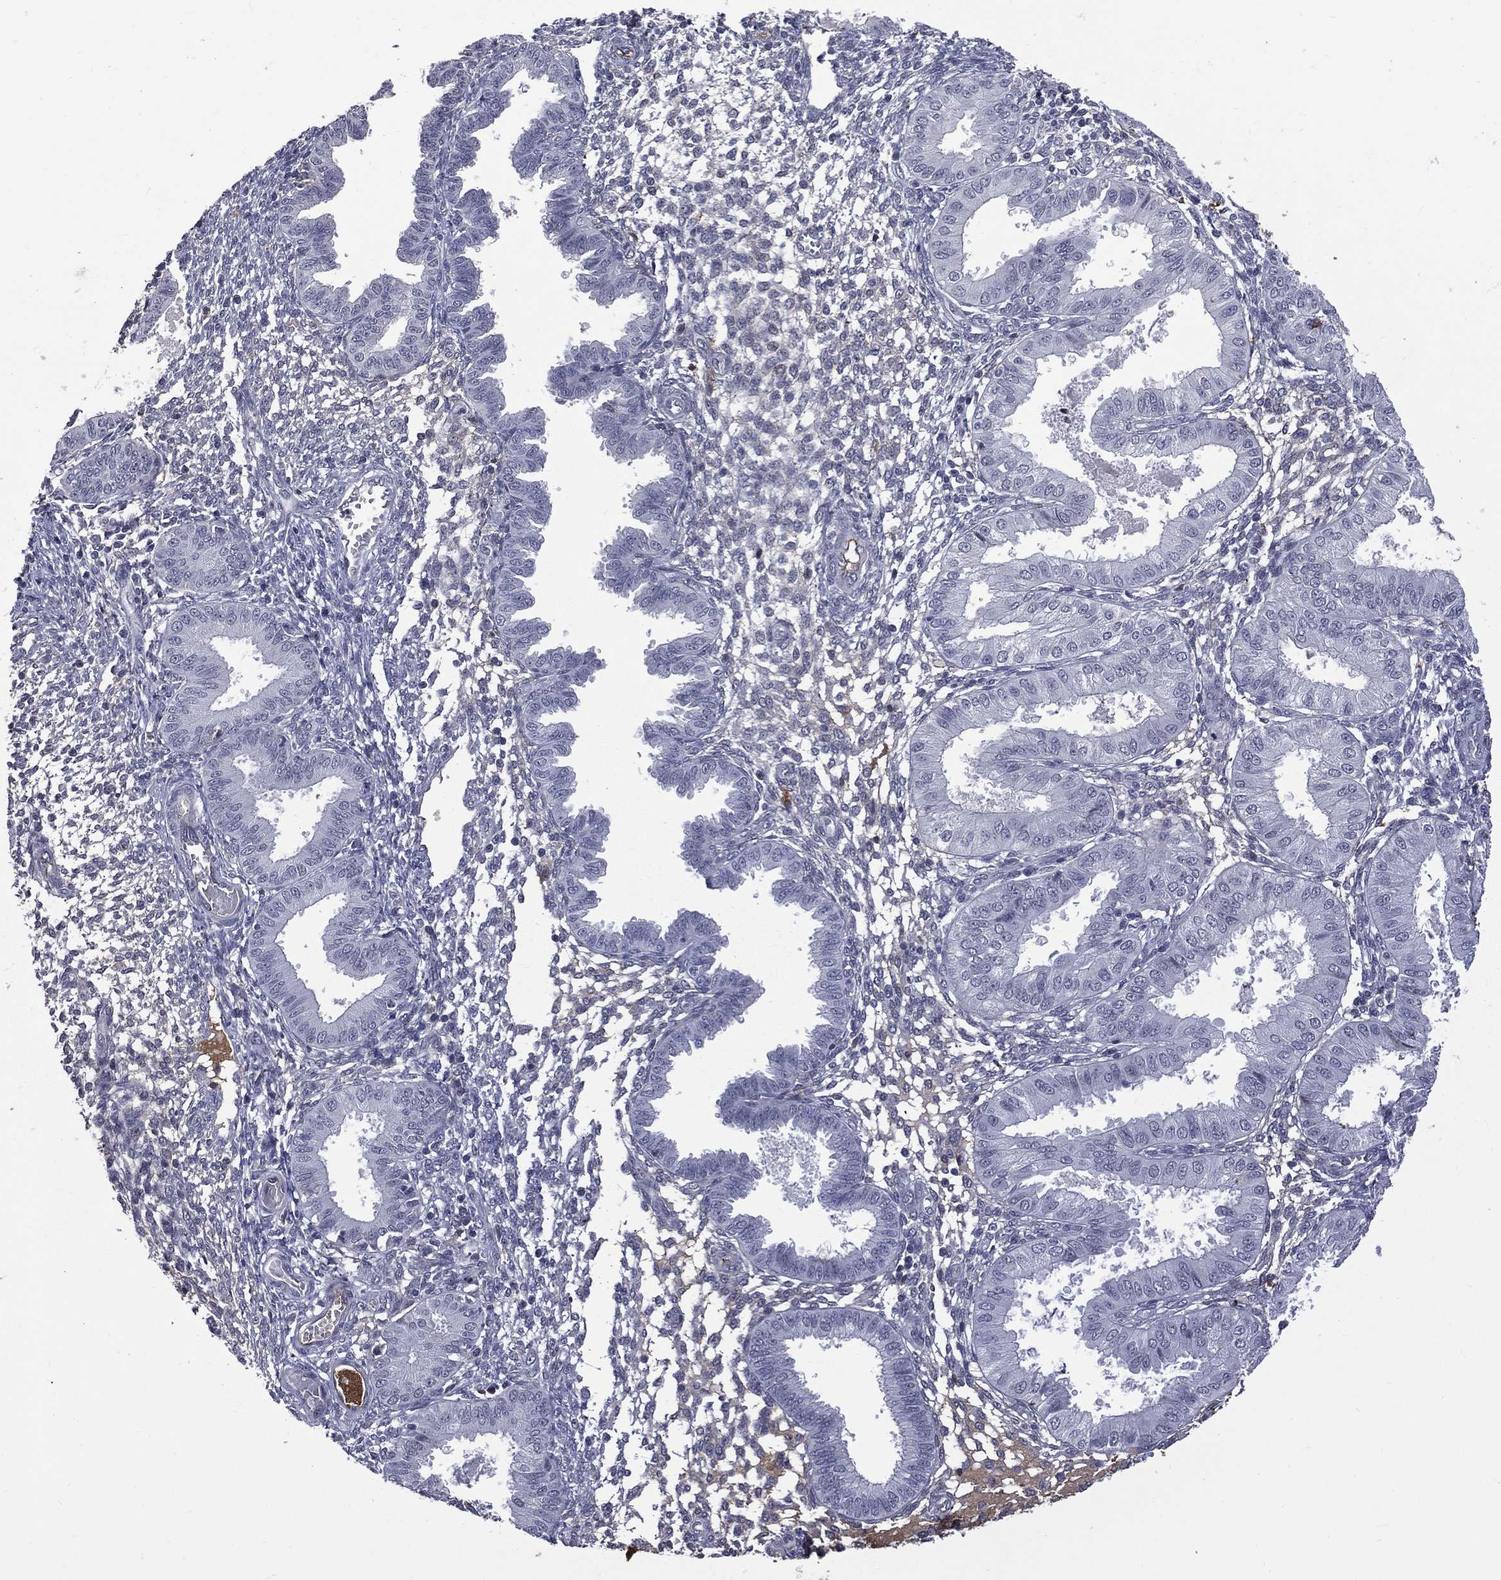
{"staining": {"intensity": "negative", "quantity": "none", "location": "none"}, "tissue": "endometrium", "cell_type": "Cells in endometrial stroma", "image_type": "normal", "snomed": [{"axis": "morphology", "description": "Normal tissue, NOS"}, {"axis": "topography", "description": "Endometrium"}], "caption": "This is an immunohistochemistry image of benign endometrium. There is no expression in cells in endometrial stroma.", "gene": "FGG", "patient": {"sex": "female", "age": 43}}